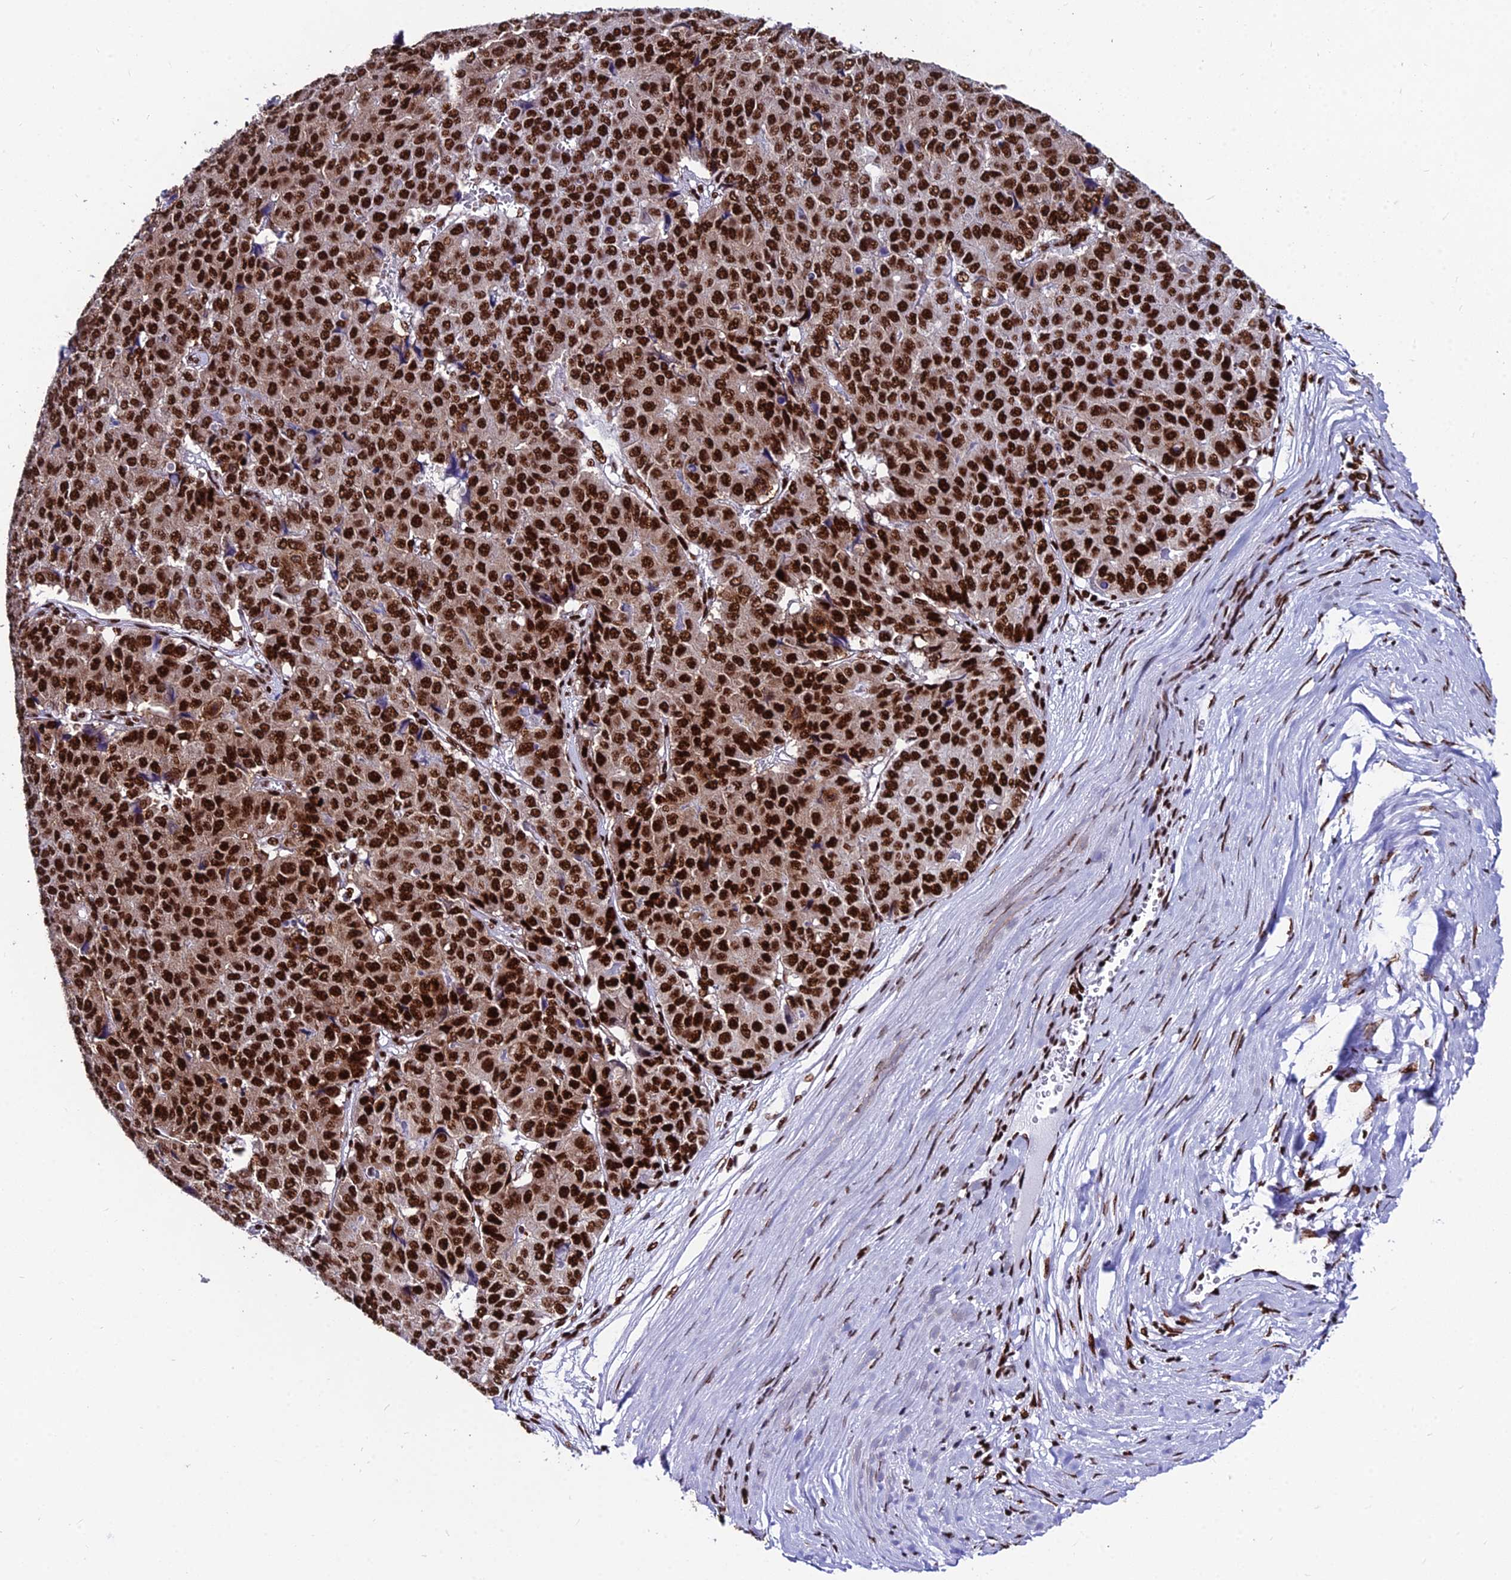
{"staining": {"intensity": "strong", "quantity": ">75%", "location": "nuclear"}, "tissue": "pancreatic cancer", "cell_type": "Tumor cells", "image_type": "cancer", "snomed": [{"axis": "morphology", "description": "Adenocarcinoma, NOS"}, {"axis": "topography", "description": "Pancreas"}], "caption": "This image shows immunohistochemistry staining of pancreatic cancer, with high strong nuclear positivity in about >75% of tumor cells.", "gene": "HNRNPH1", "patient": {"sex": "male", "age": 50}}